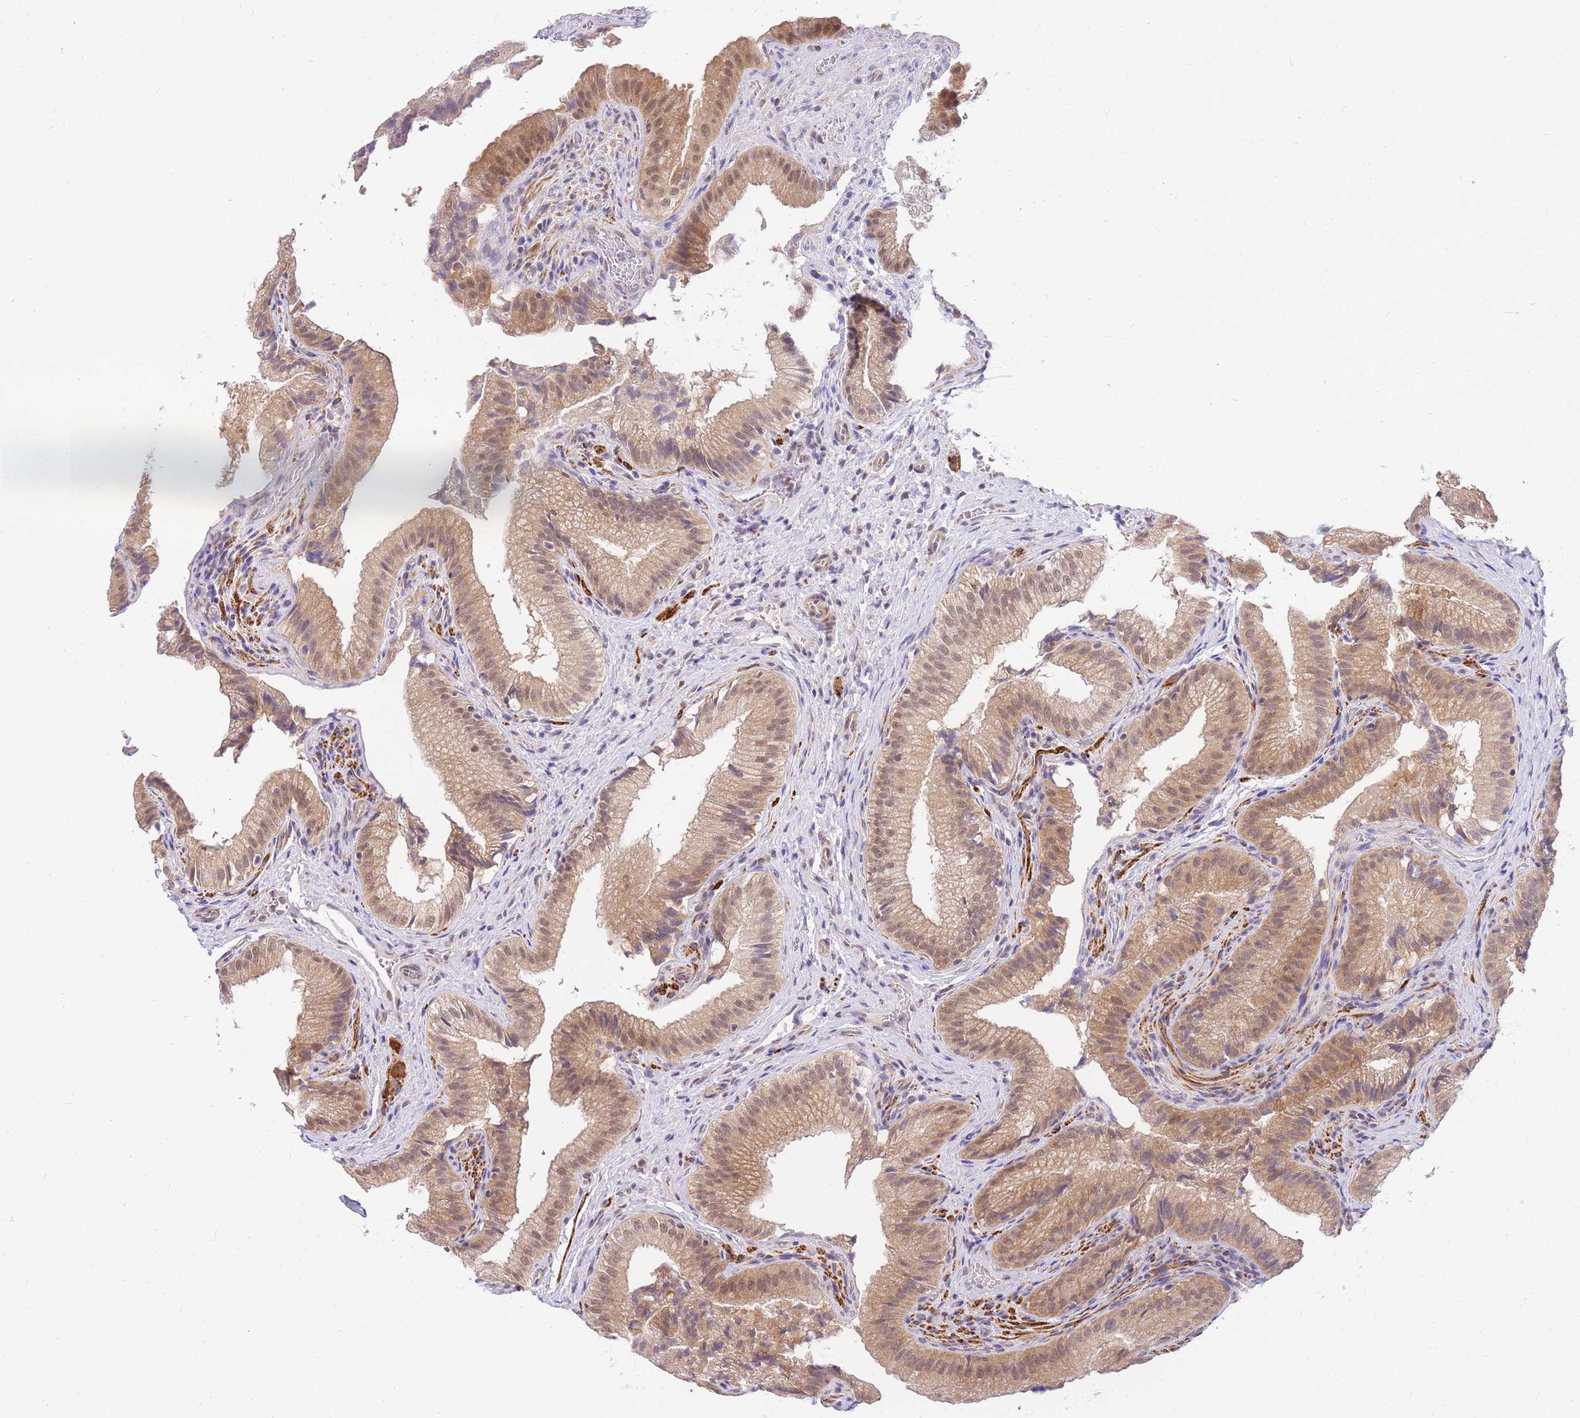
{"staining": {"intensity": "moderate", "quantity": ">75%", "location": "cytoplasmic/membranous,nuclear"}, "tissue": "gallbladder", "cell_type": "Glandular cells", "image_type": "normal", "snomed": [{"axis": "morphology", "description": "Normal tissue, NOS"}, {"axis": "topography", "description": "Gallbladder"}], "caption": "Immunohistochemistry of normal gallbladder shows medium levels of moderate cytoplasmic/membranous,nuclear expression in approximately >75% of glandular cells.", "gene": "S100PBP", "patient": {"sex": "female", "age": 30}}